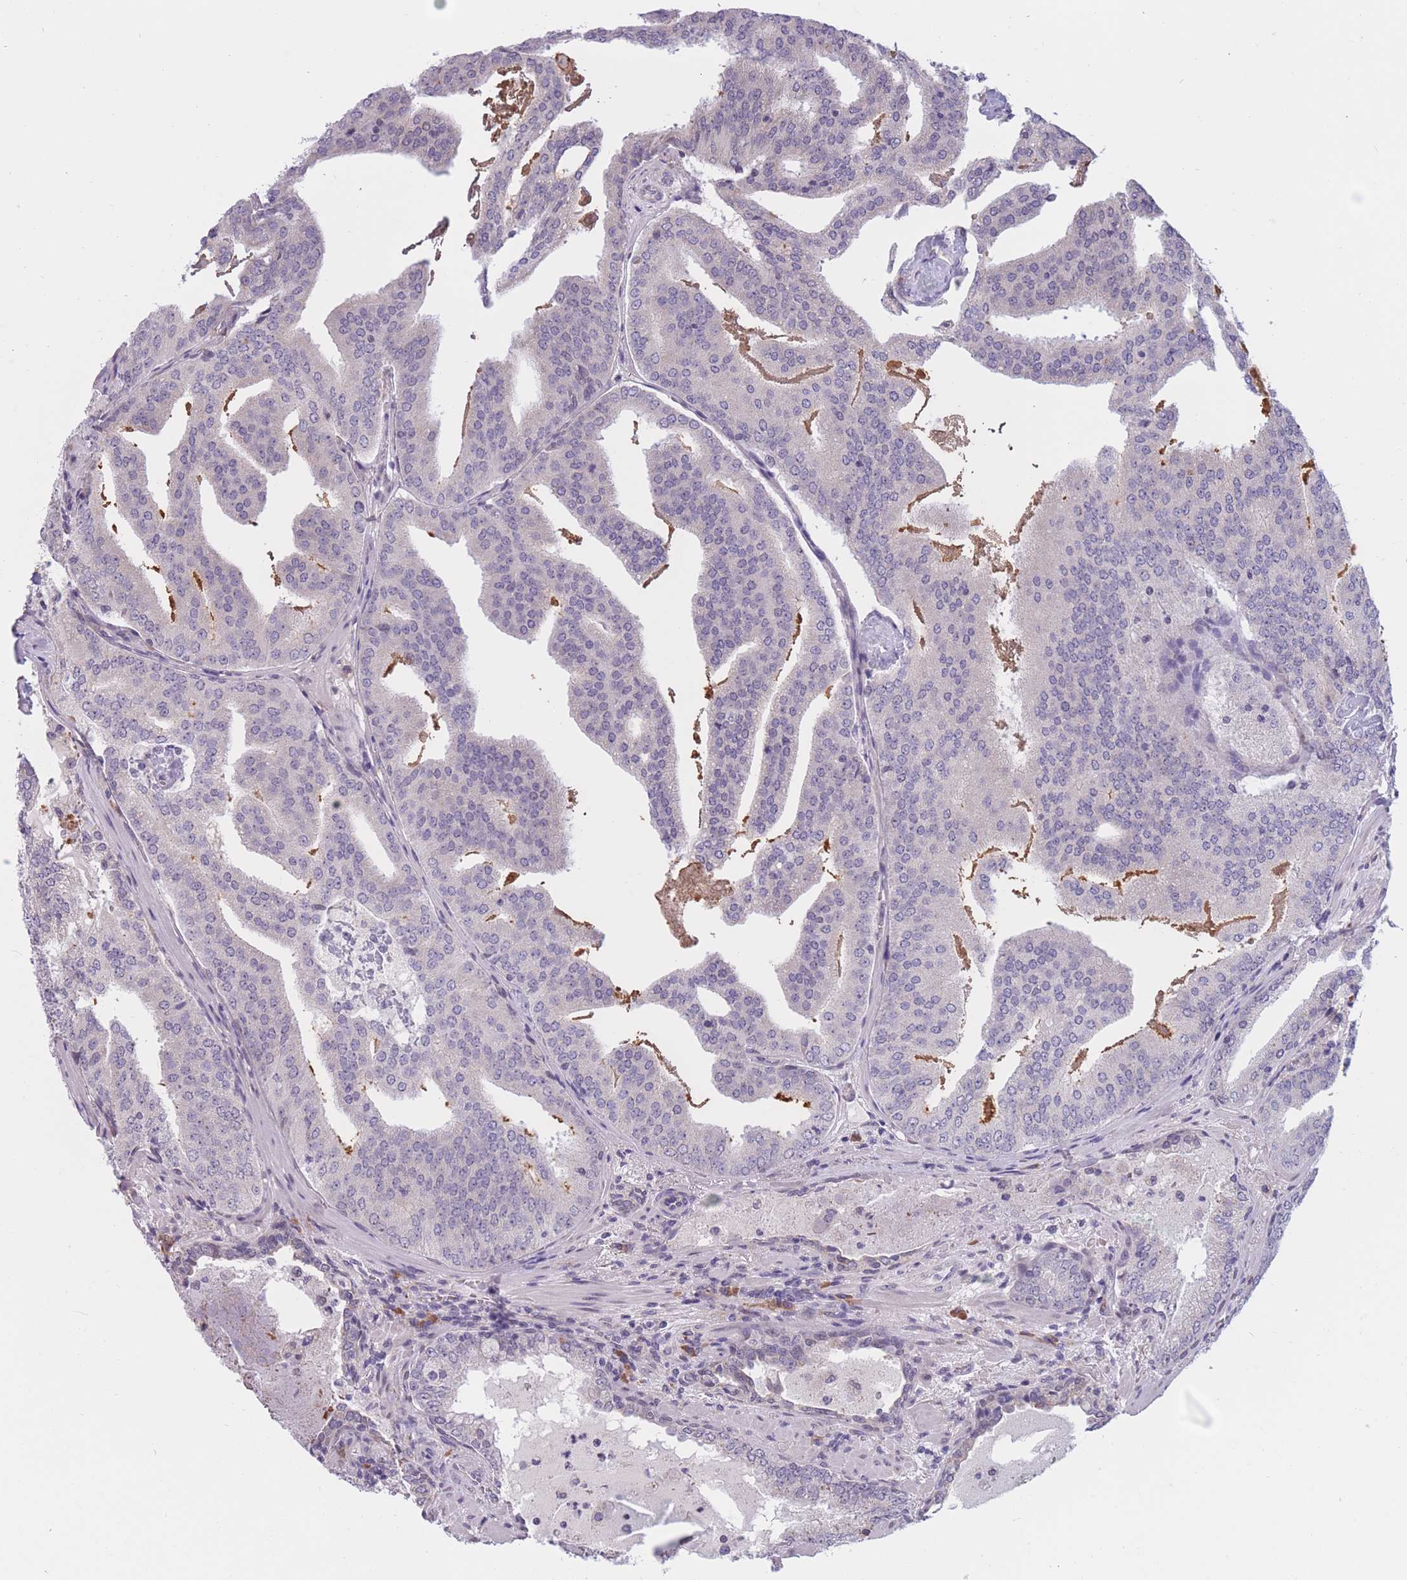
{"staining": {"intensity": "negative", "quantity": "none", "location": "none"}, "tissue": "prostate cancer", "cell_type": "Tumor cells", "image_type": "cancer", "snomed": [{"axis": "morphology", "description": "Adenocarcinoma, High grade"}, {"axis": "topography", "description": "Prostate"}], "caption": "Prostate cancer was stained to show a protein in brown. There is no significant expression in tumor cells.", "gene": "COL27A1", "patient": {"sex": "male", "age": 68}}